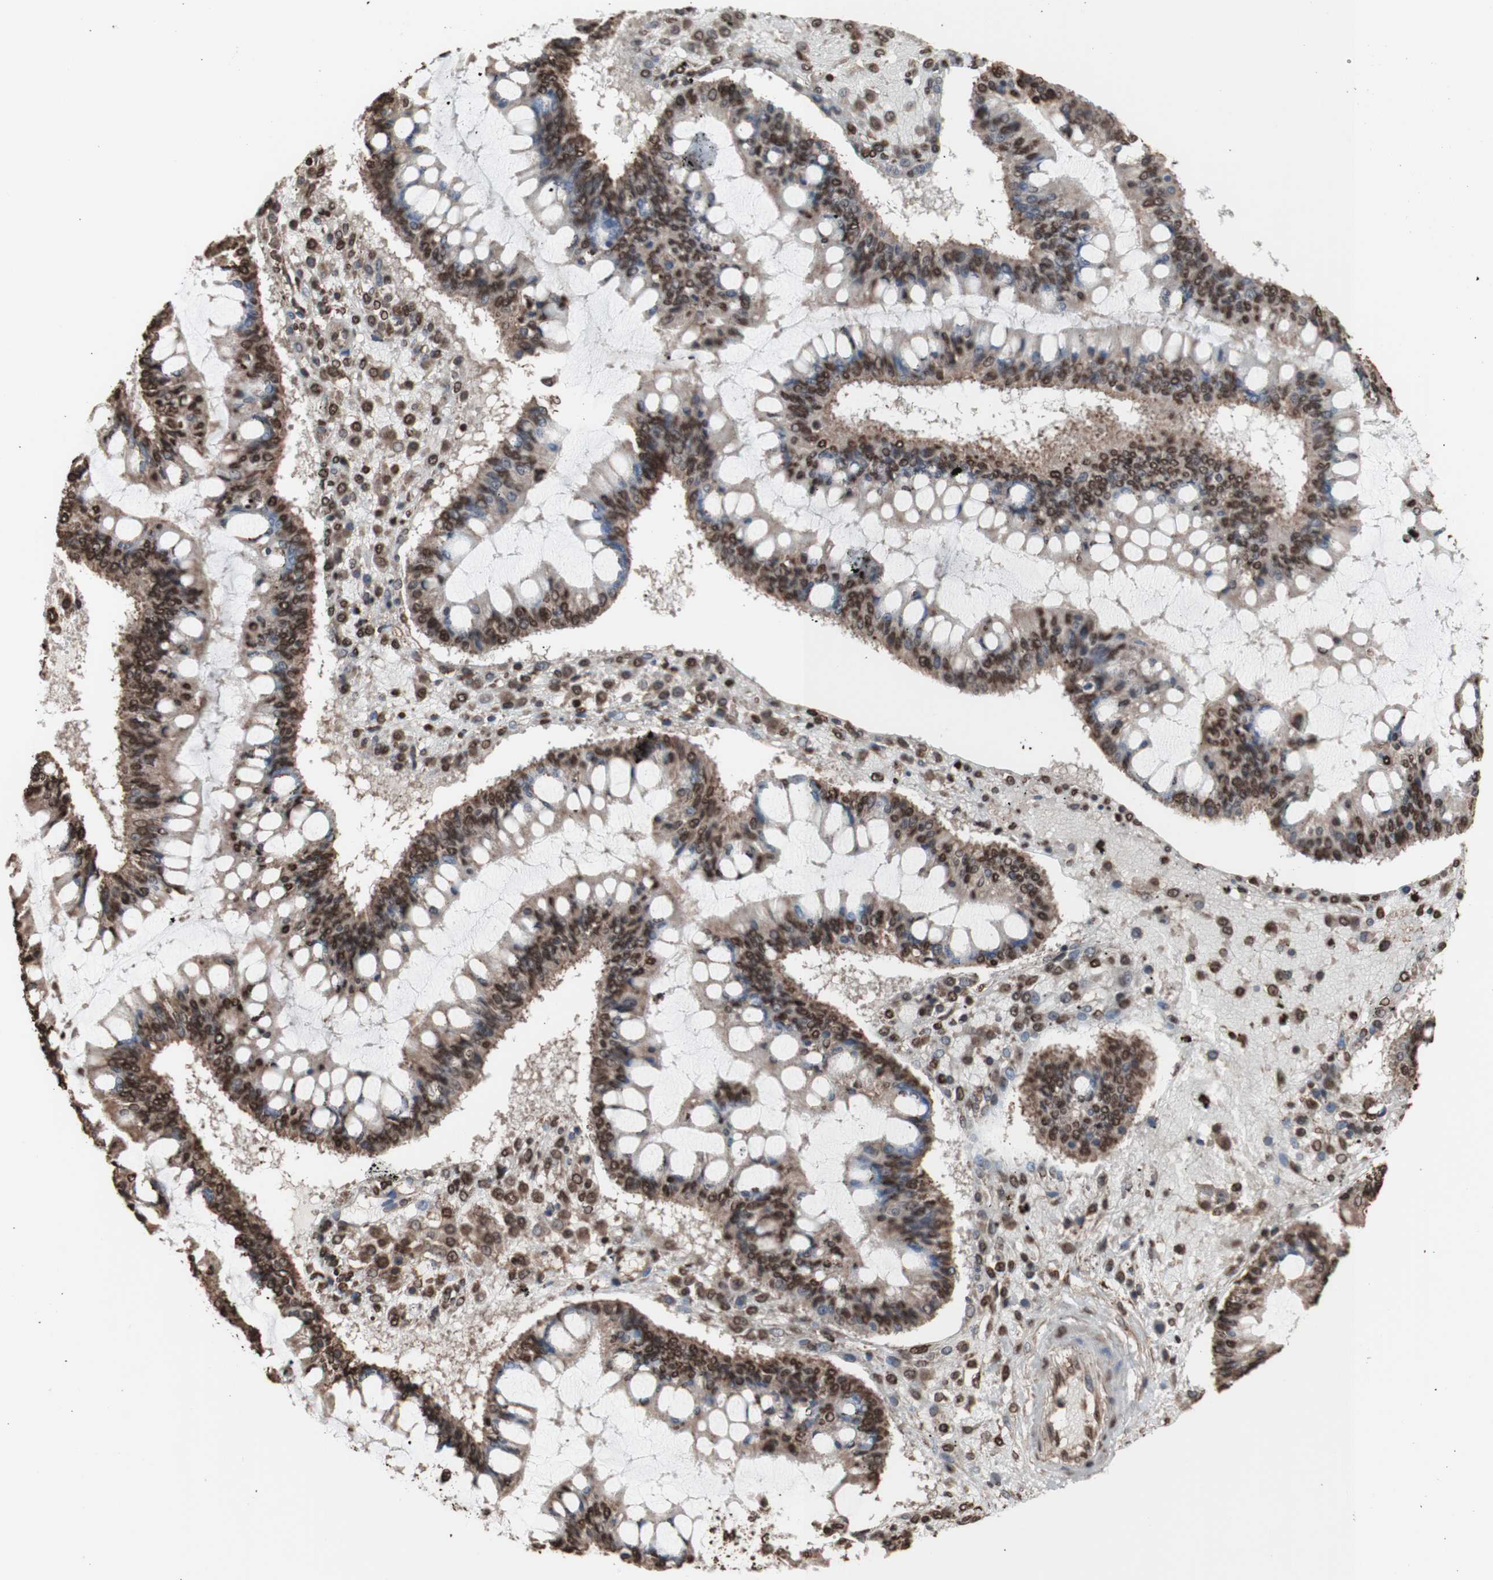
{"staining": {"intensity": "moderate", "quantity": ">75%", "location": "nuclear"}, "tissue": "ovarian cancer", "cell_type": "Tumor cells", "image_type": "cancer", "snomed": [{"axis": "morphology", "description": "Cystadenocarcinoma, mucinous, NOS"}, {"axis": "topography", "description": "Ovary"}], "caption": "About >75% of tumor cells in mucinous cystadenocarcinoma (ovarian) display moderate nuclear protein positivity as visualized by brown immunohistochemical staining.", "gene": "SNAI2", "patient": {"sex": "female", "age": 73}}